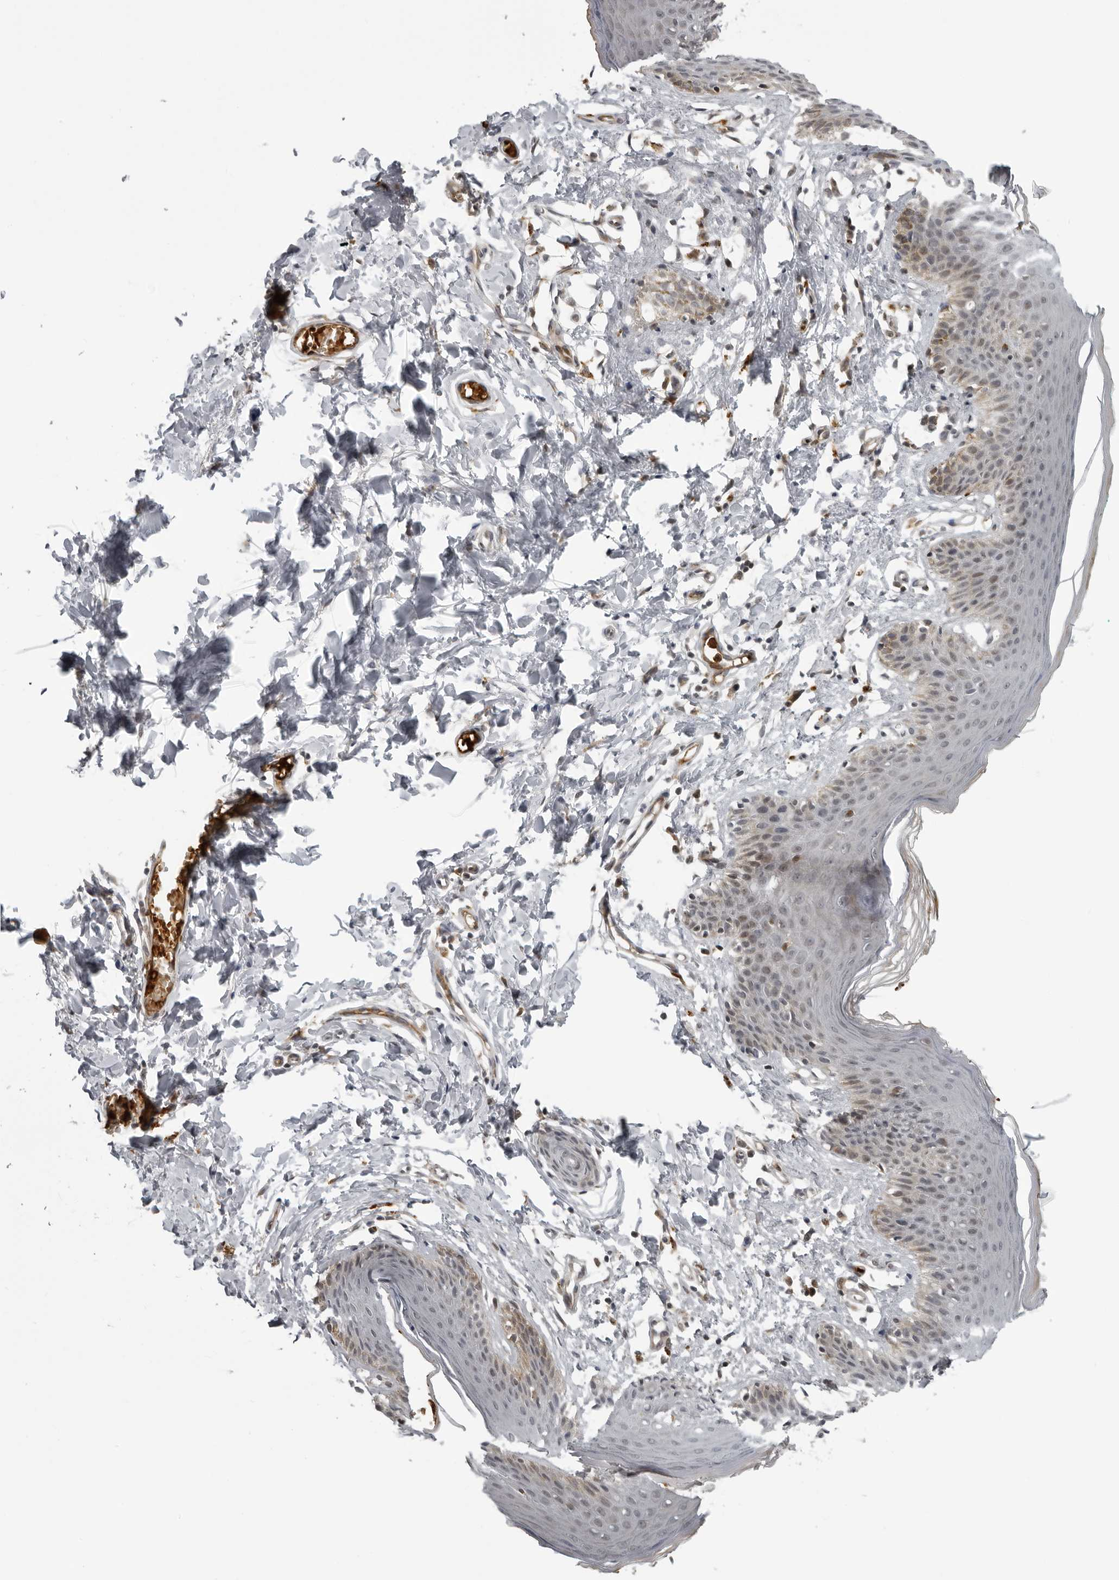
{"staining": {"intensity": "moderate", "quantity": "<25%", "location": "cytoplasmic/membranous"}, "tissue": "skin", "cell_type": "Epidermal cells", "image_type": "normal", "snomed": [{"axis": "morphology", "description": "Normal tissue, NOS"}, {"axis": "topography", "description": "Vulva"}], "caption": "This histopathology image demonstrates normal skin stained with immunohistochemistry to label a protein in brown. The cytoplasmic/membranous of epidermal cells show moderate positivity for the protein. Nuclei are counter-stained blue.", "gene": "THOP1", "patient": {"sex": "female", "age": 66}}